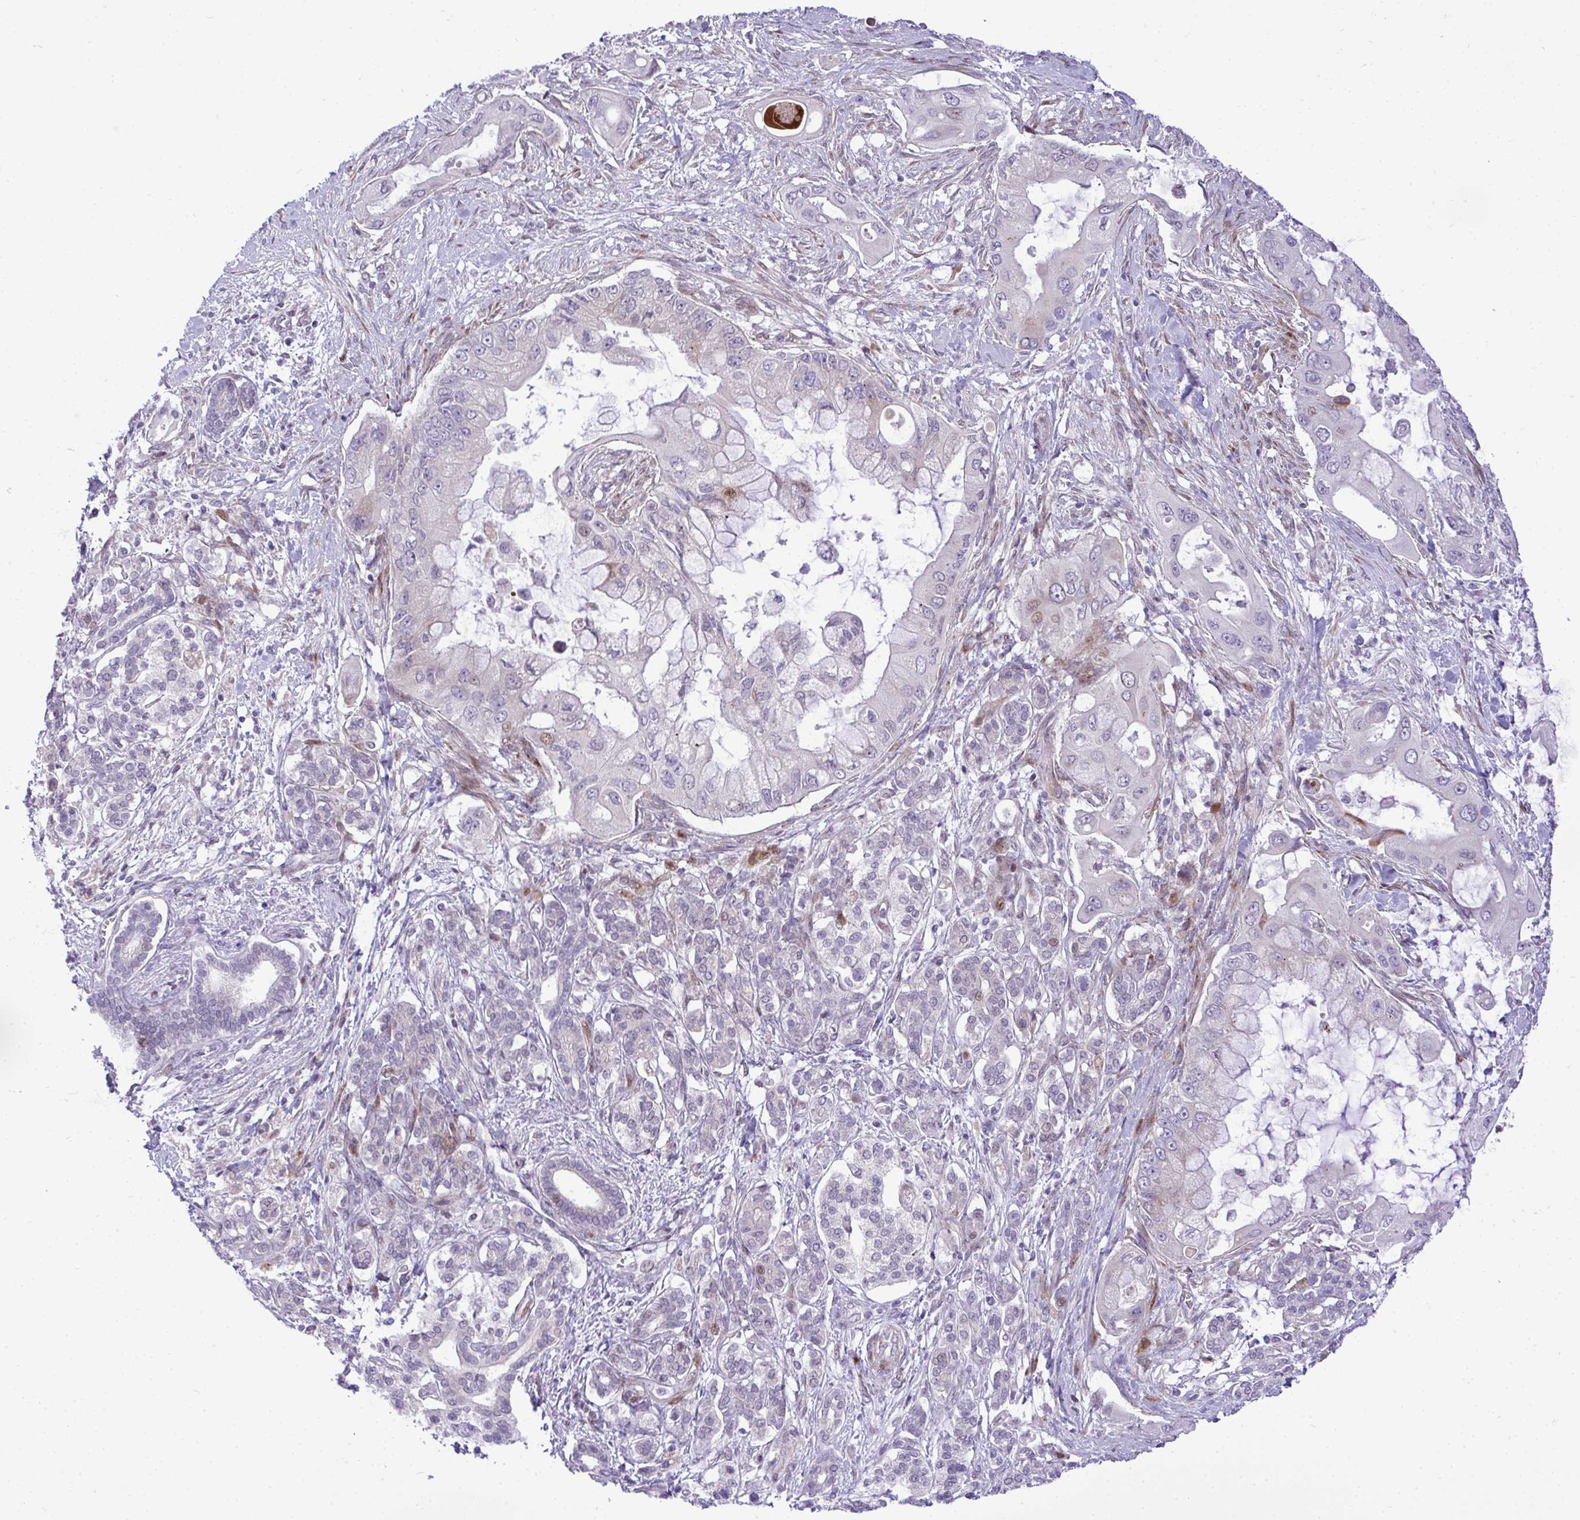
{"staining": {"intensity": "weak", "quantity": "<25%", "location": "nuclear"}, "tissue": "pancreatic cancer", "cell_type": "Tumor cells", "image_type": "cancer", "snomed": [{"axis": "morphology", "description": "Adenocarcinoma, NOS"}, {"axis": "topography", "description": "Pancreas"}], "caption": "Tumor cells show no significant expression in pancreatic adenocarcinoma. (Immunohistochemistry, brightfield microscopy, high magnification).", "gene": "CASTOR2", "patient": {"sex": "male", "age": 57}}